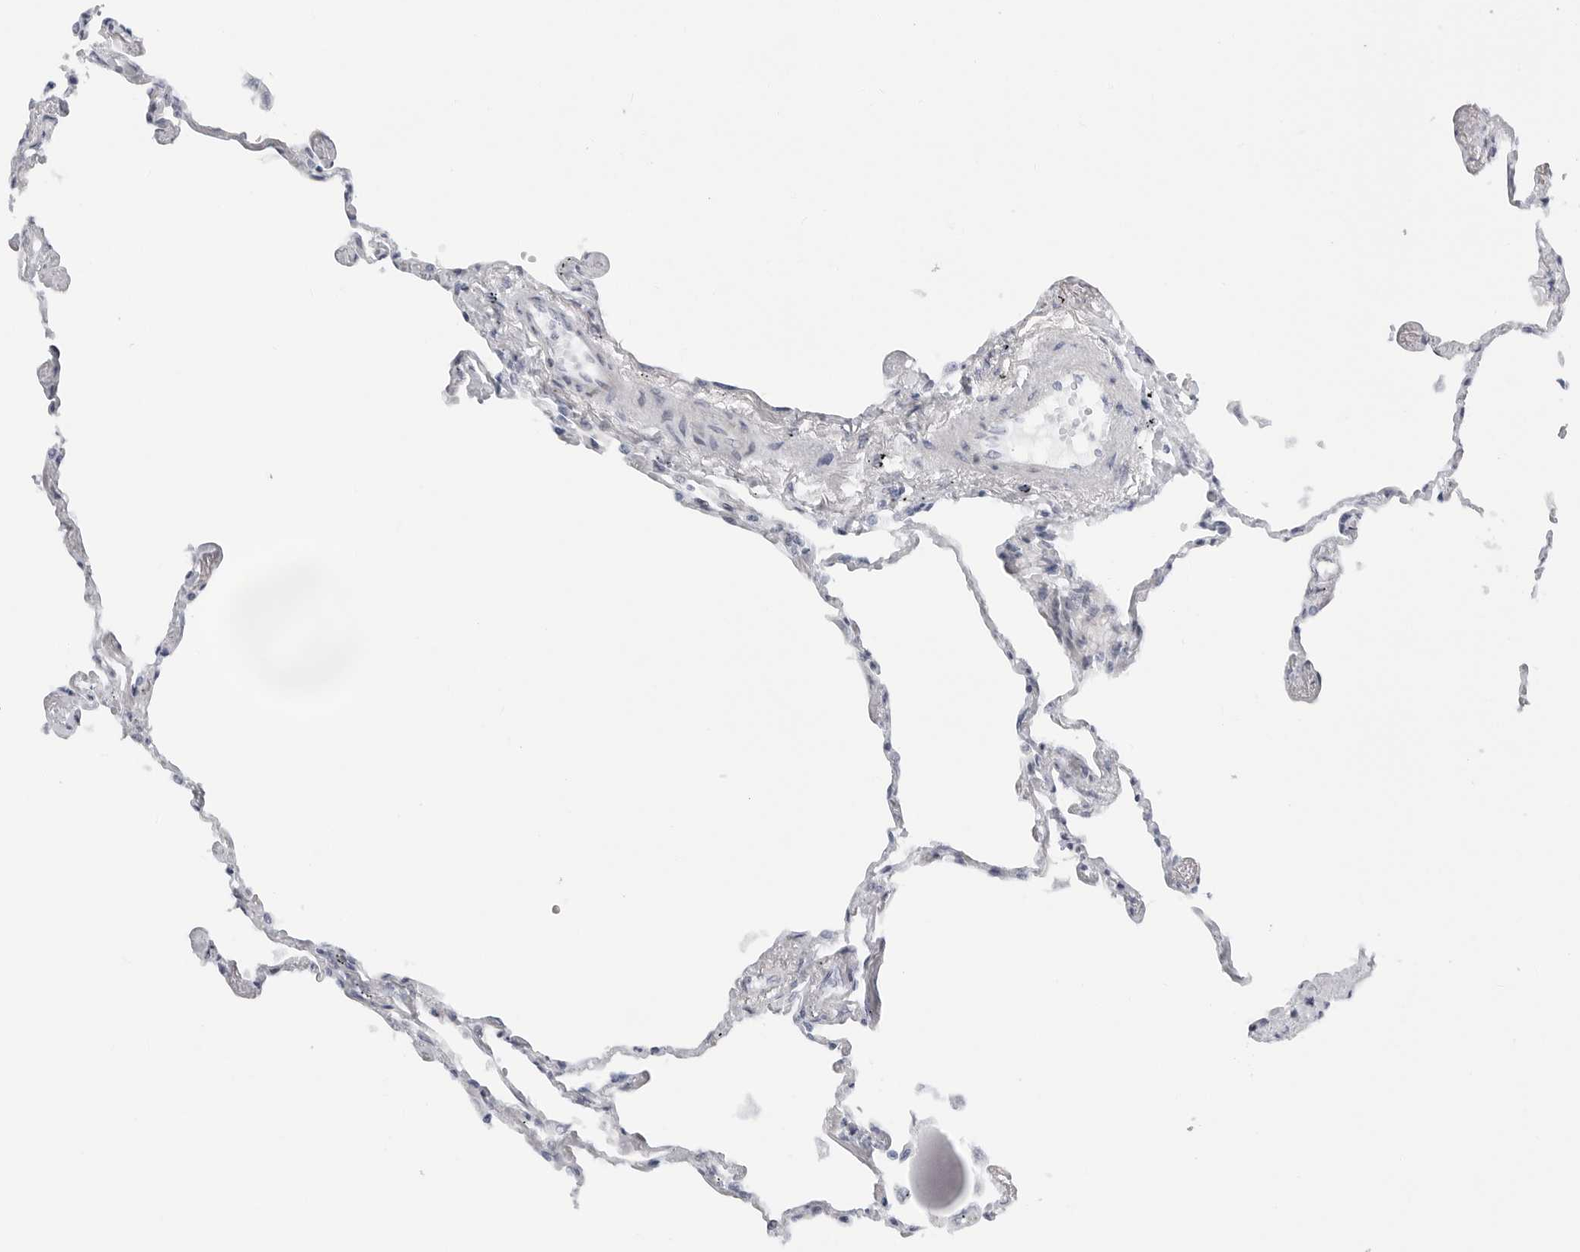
{"staining": {"intensity": "negative", "quantity": "none", "location": "none"}, "tissue": "lung", "cell_type": "Alveolar cells", "image_type": "normal", "snomed": [{"axis": "morphology", "description": "Normal tissue, NOS"}, {"axis": "topography", "description": "Lung"}], "caption": "Photomicrograph shows no significant protein positivity in alveolar cells of normal lung.", "gene": "FAM135B", "patient": {"sex": "female", "age": 67}}